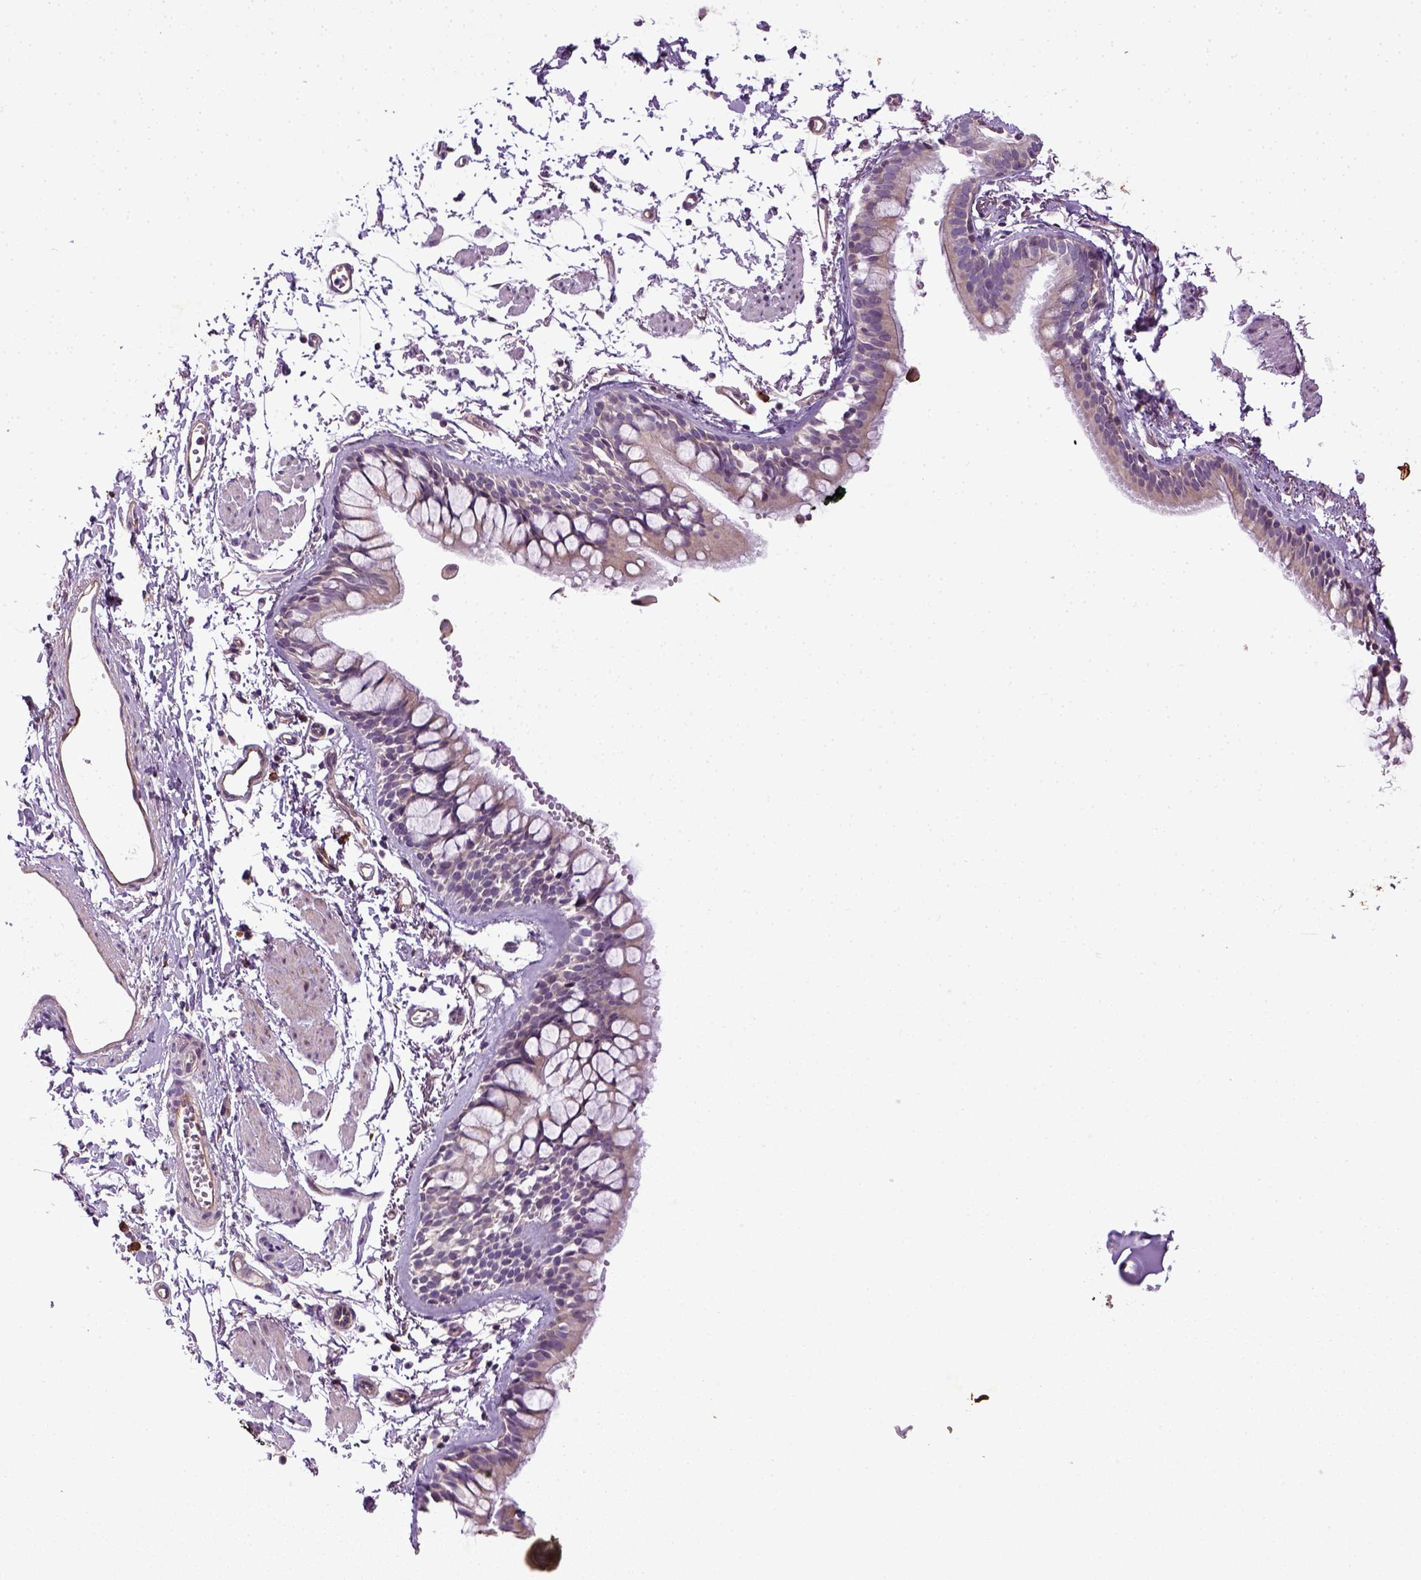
{"staining": {"intensity": "negative", "quantity": "none", "location": "none"}, "tissue": "bronchus", "cell_type": "Respiratory epithelial cells", "image_type": "normal", "snomed": [{"axis": "morphology", "description": "Normal tissue, NOS"}, {"axis": "topography", "description": "Cartilage tissue"}, {"axis": "topography", "description": "Bronchus"}], "caption": "Bronchus was stained to show a protein in brown. There is no significant expression in respiratory epithelial cells. (DAB immunohistochemistry (IHC) with hematoxylin counter stain).", "gene": "TPRG1", "patient": {"sex": "female", "age": 59}}